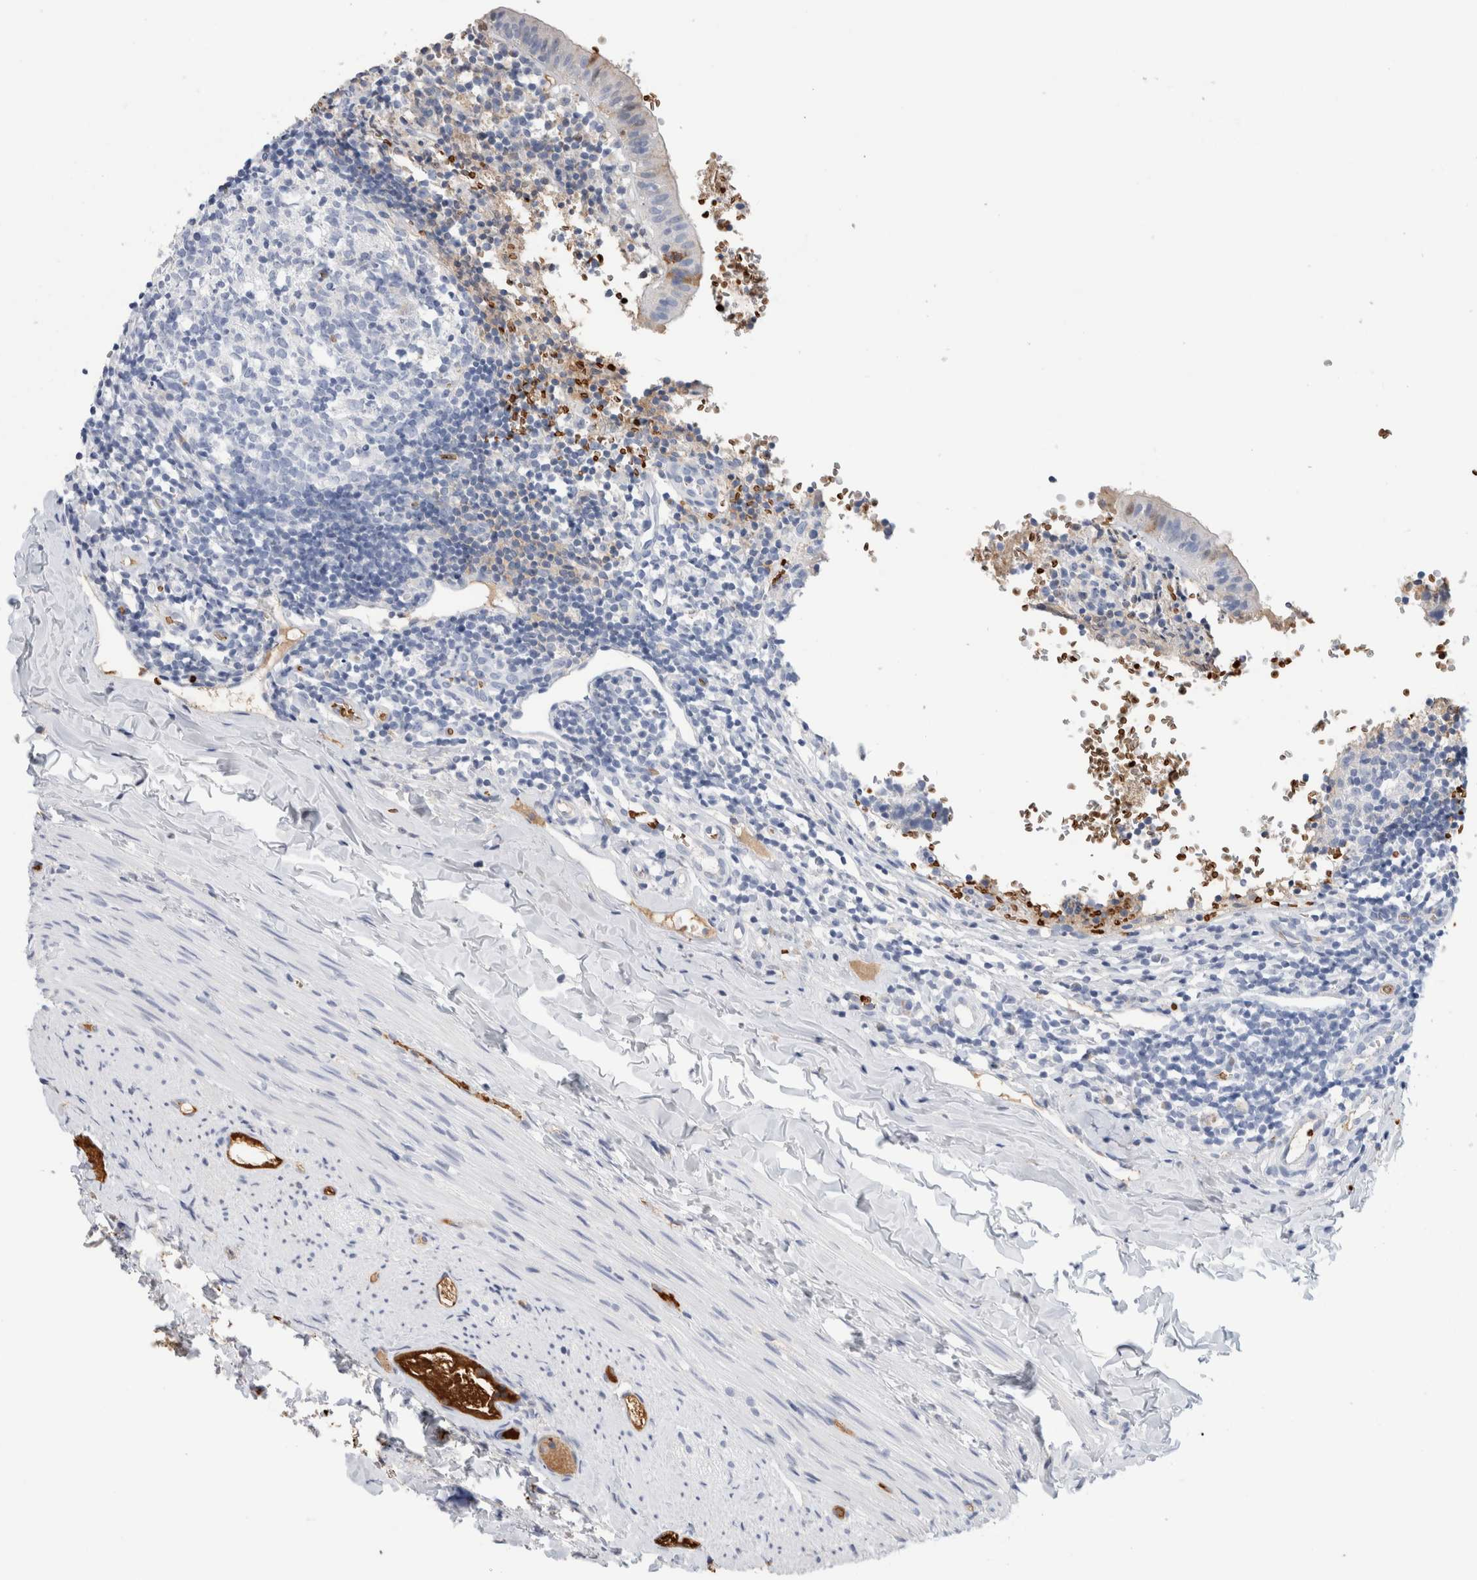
{"staining": {"intensity": "strong", "quantity": "<25%", "location": "cytoplasmic/membranous"}, "tissue": "appendix", "cell_type": "Glandular cells", "image_type": "normal", "snomed": [{"axis": "morphology", "description": "Normal tissue, NOS"}, {"axis": "topography", "description": "Appendix"}], "caption": "A high-resolution photomicrograph shows immunohistochemistry (IHC) staining of benign appendix, which shows strong cytoplasmic/membranous staining in approximately <25% of glandular cells.", "gene": "CA1", "patient": {"sex": "male", "age": 8}}